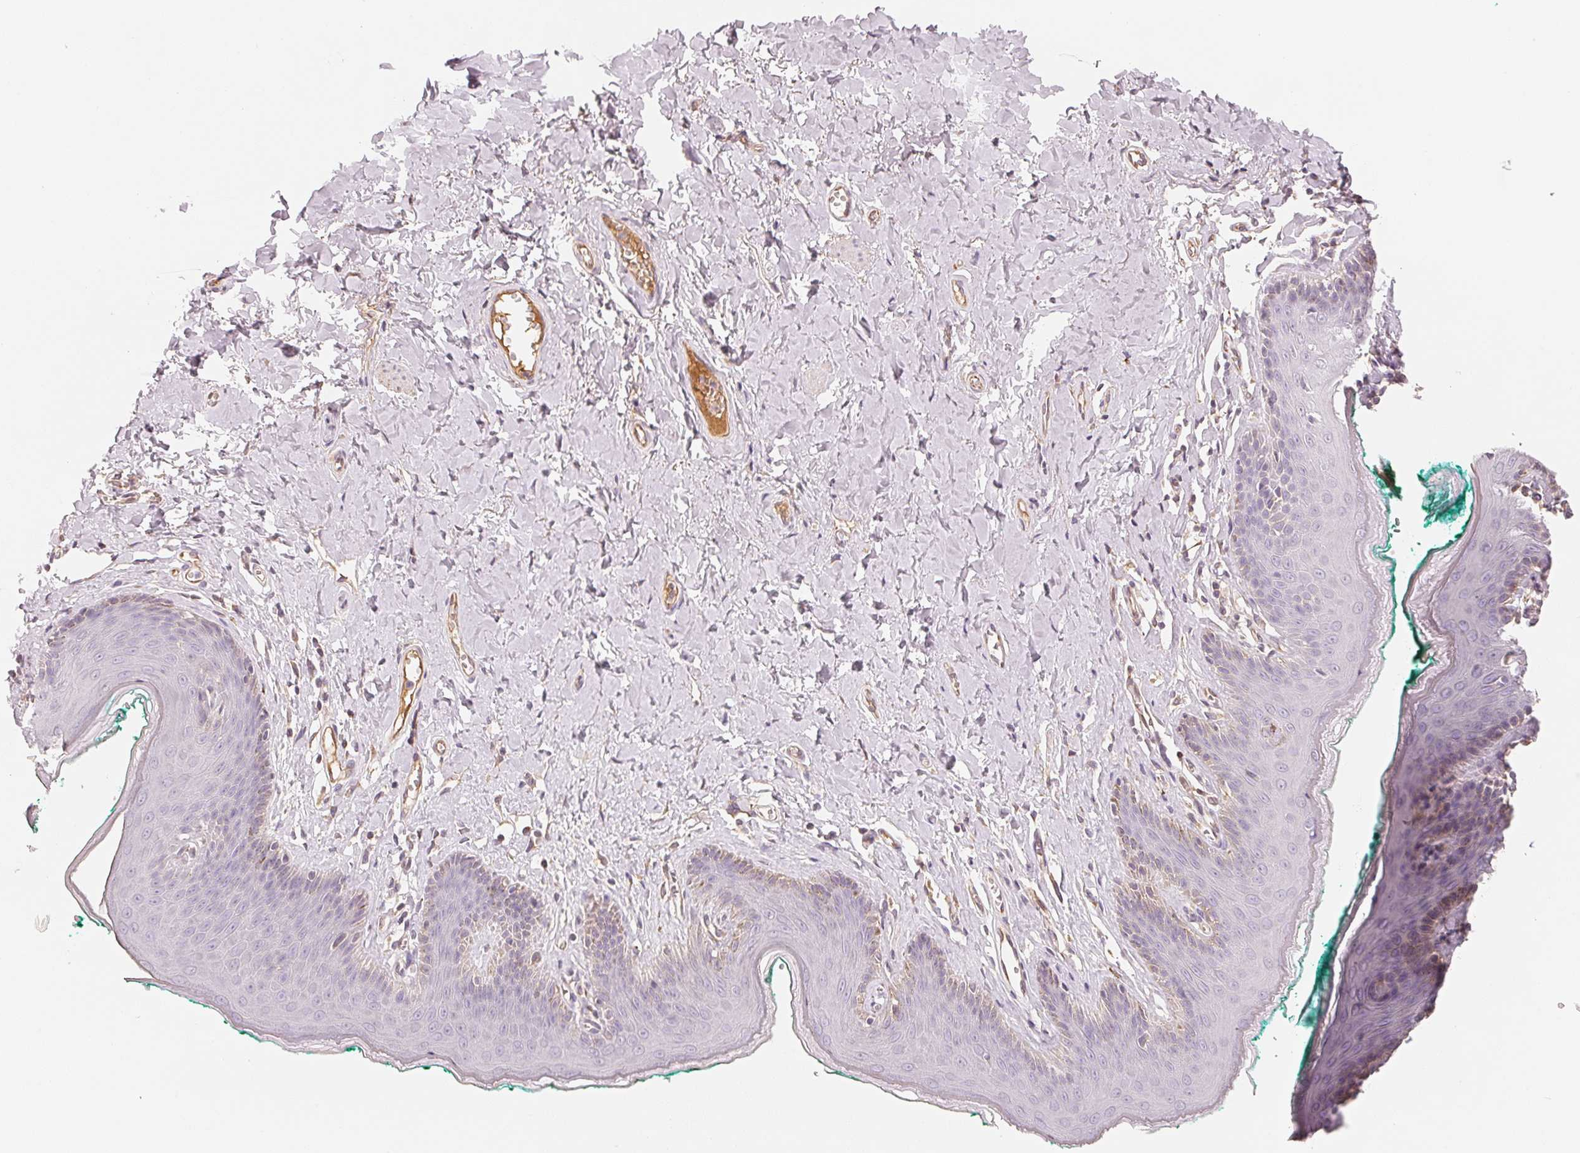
{"staining": {"intensity": "negative", "quantity": "none", "location": "none"}, "tissue": "skin", "cell_type": "Epidermal cells", "image_type": "normal", "snomed": [{"axis": "morphology", "description": "Normal tissue, NOS"}, {"axis": "topography", "description": "Vulva"}, {"axis": "topography", "description": "Peripheral nerve tissue"}], "caption": "Epidermal cells show no significant protein staining in benign skin. (DAB immunohistochemistry (IHC) visualized using brightfield microscopy, high magnification).", "gene": "CFHR2", "patient": {"sex": "female", "age": 66}}